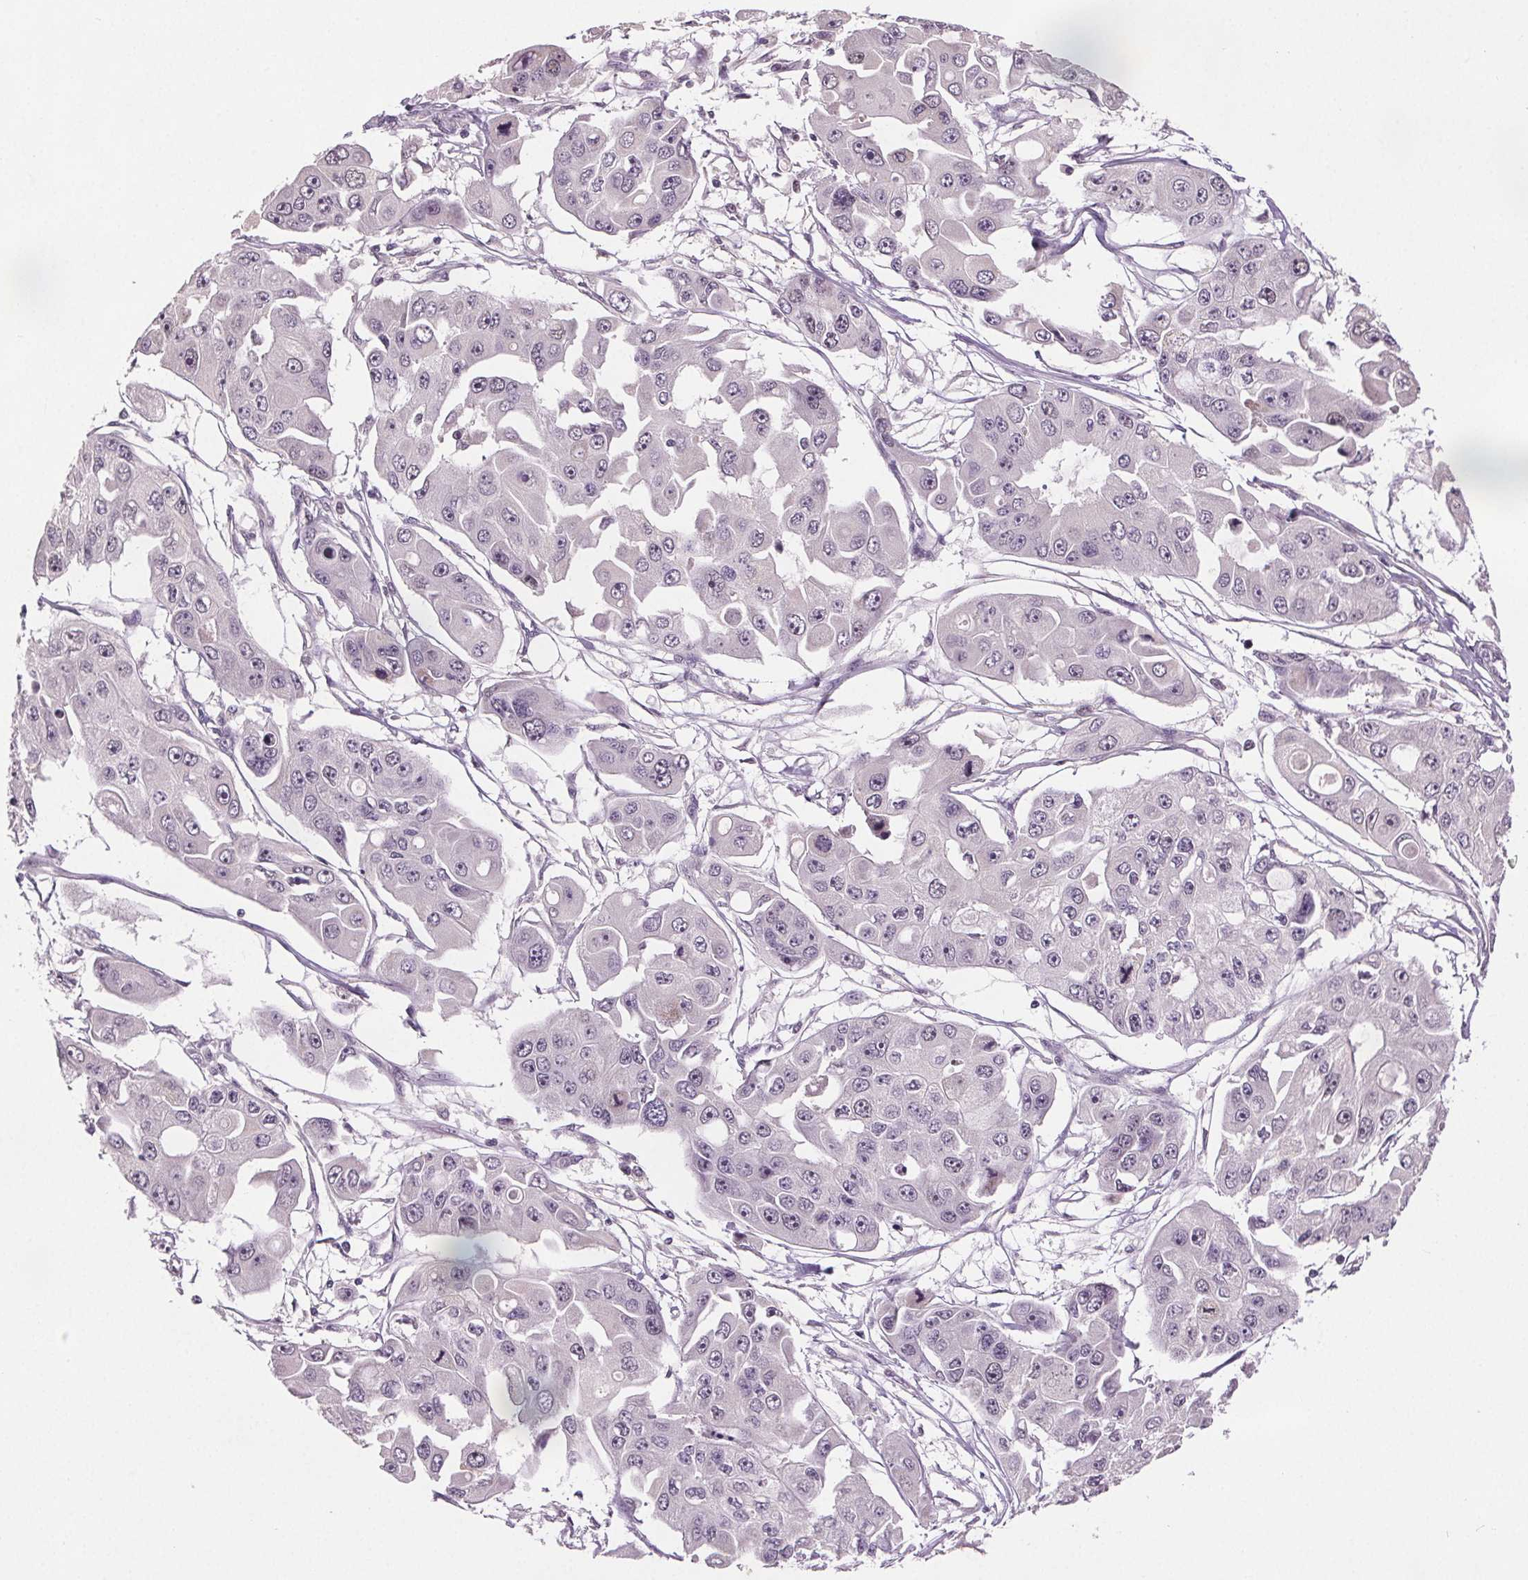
{"staining": {"intensity": "negative", "quantity": "none", "location": "none"}, "tissue": "ovarian cancer", "cell_type": "Tumor cells", "image_type": "cancer", "snomed": [{"axis": "morphology", "description": "Cystadenocarcinoma, serous, NOS"}, {"axis": "topography", "description": "Ovary"}], "caption": "This is an IHC micrograph of ovarian cancer. There is no staining in tumor cells.", "gene": "CENPF", "patient": {"sex": "female", "age": 56}}